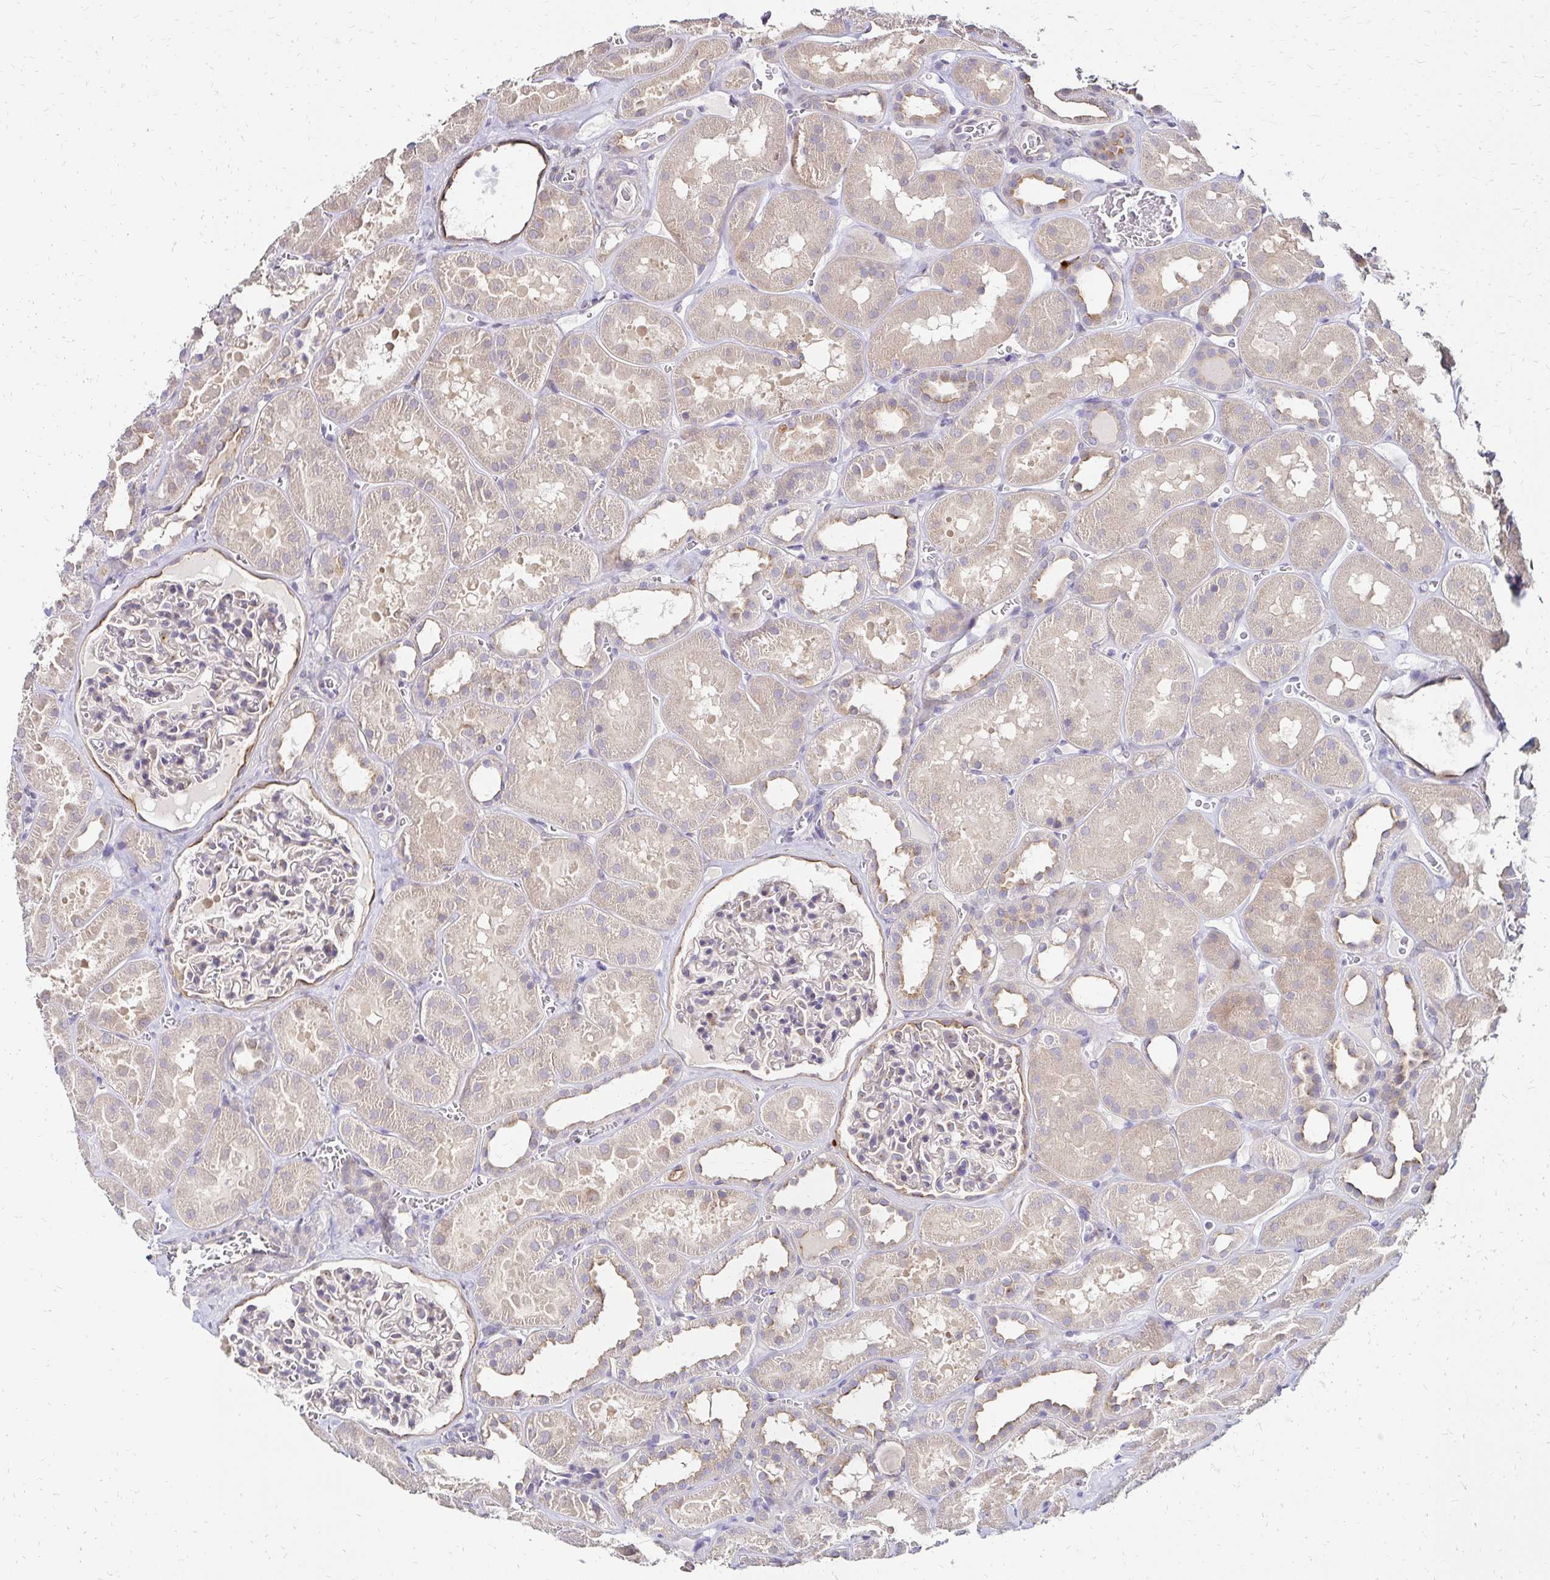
{"staining": {"intensity": "weak", "quantity": "<25%", "location": "cytoplasmic/membranous"}, "tissue": "kidney", "cell_type": "Cells in glomeruli", "image_type": "normal", "snomed": [{"axis": "morphology", "description": "Normal tissue, NOS"}, {"axis": "topography", "description": "Kidney"}], "caption": "A histopathology image of kidney stained for a protein reveals no brown staining in cells in glomeruli. (DAB immunohistochemistry with hematoxylin counter stain).", "gene": "PRIMA1", "patient": {"sex": "female", "age": 41}}